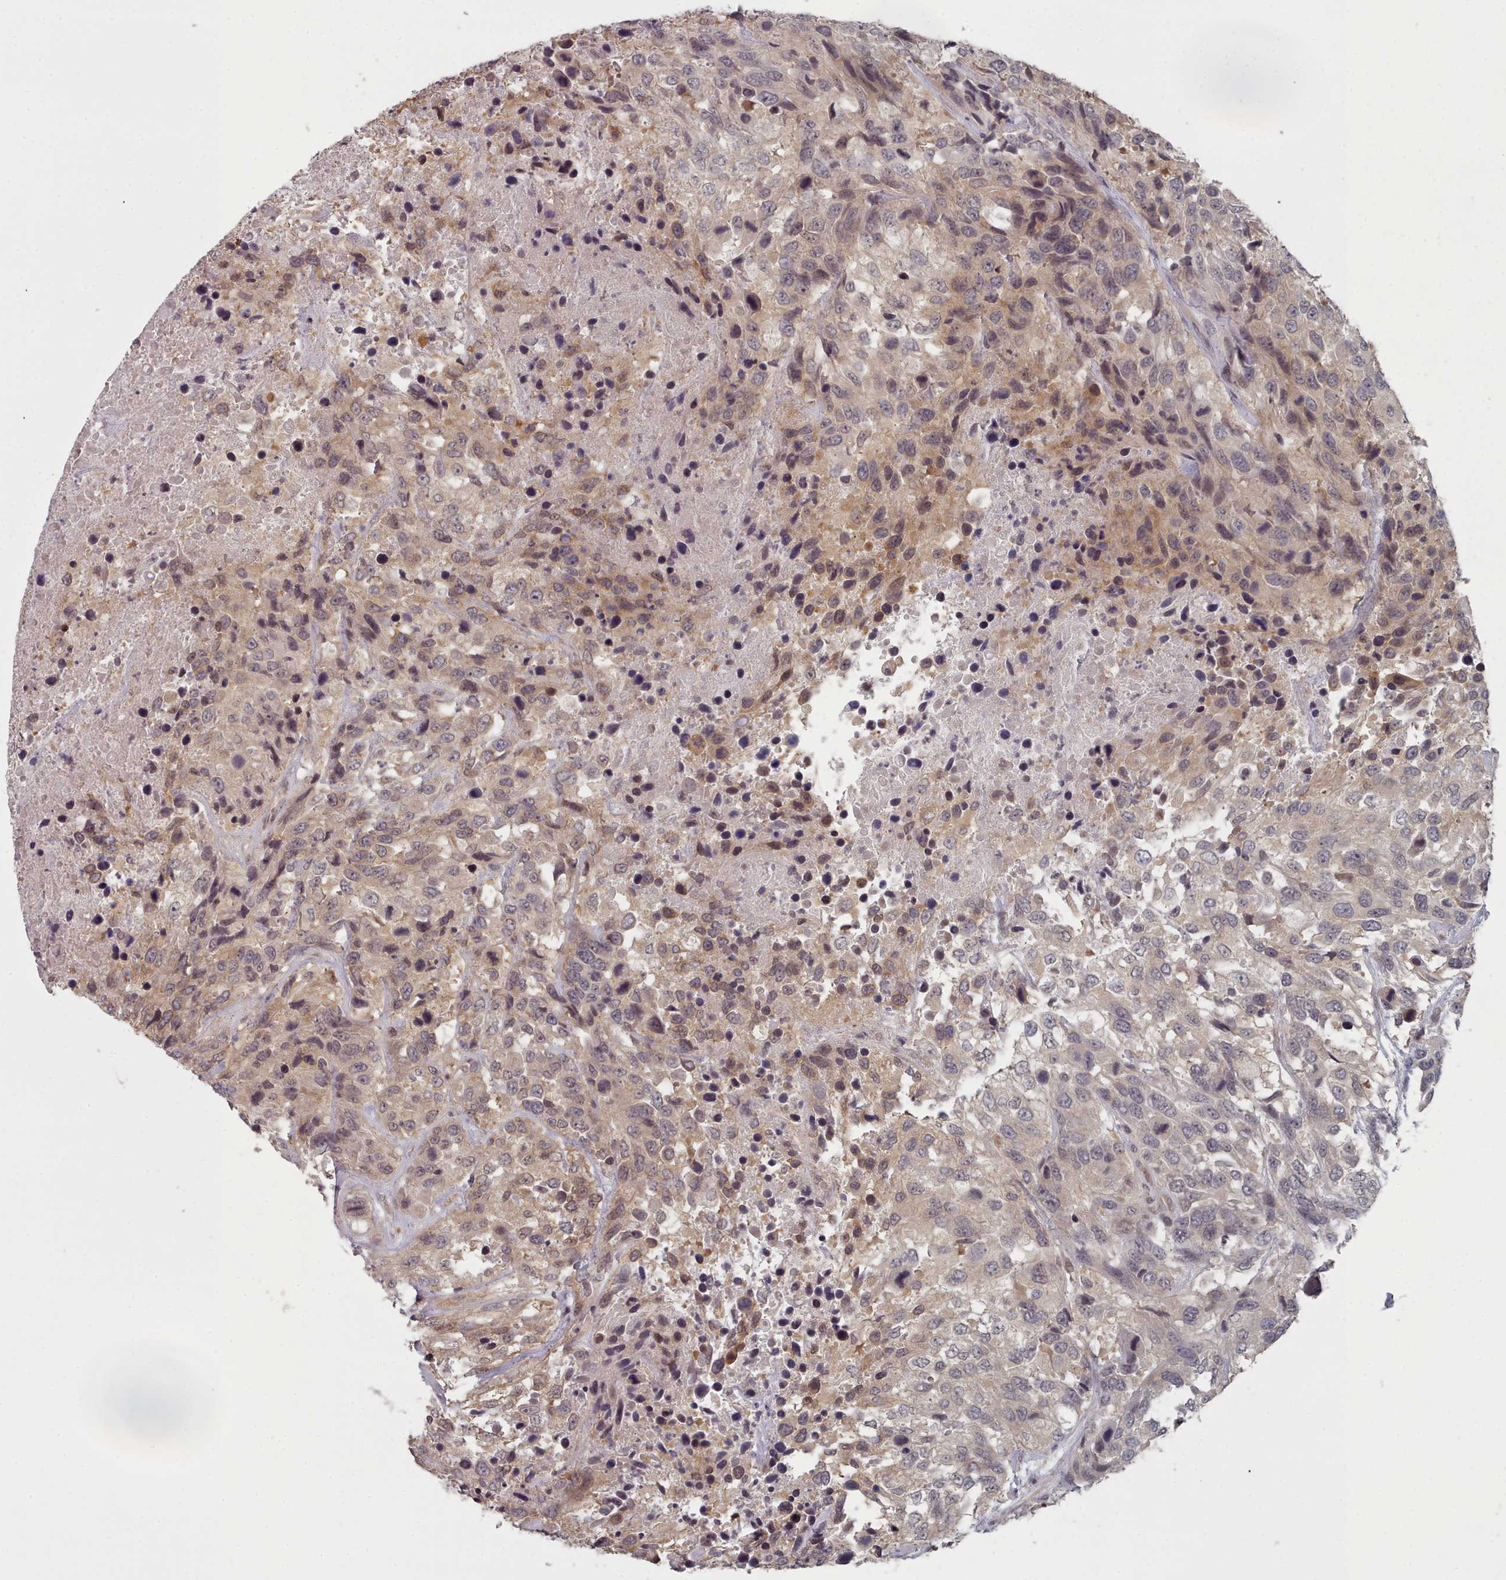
{"staining": {"intensity": "weak", "quantity": "<25%", "location": "cytoplasmic/membranous"}, "tissue": "urothelial cancer", "cell_type": "Tumor cells", "image_type": "cancer", "snomed": [{"axis": "morphology", "description": "Urothelial carcinoma, High grade"}, {"axis": "topography", "description": "Urinary bladder"}], "caption": "The immunohistochemistry (IHC) photomicrograph has no significant expression in tumor cells of urothelial cancer tissue. Brightfield microscopy of immunohistochemistry (IHC) stained with DAB (brown) and hematoxylin (blue), captured at high magnification.", "gene": "HYAL3", "patient": {"sex": "female", "age": 70}}